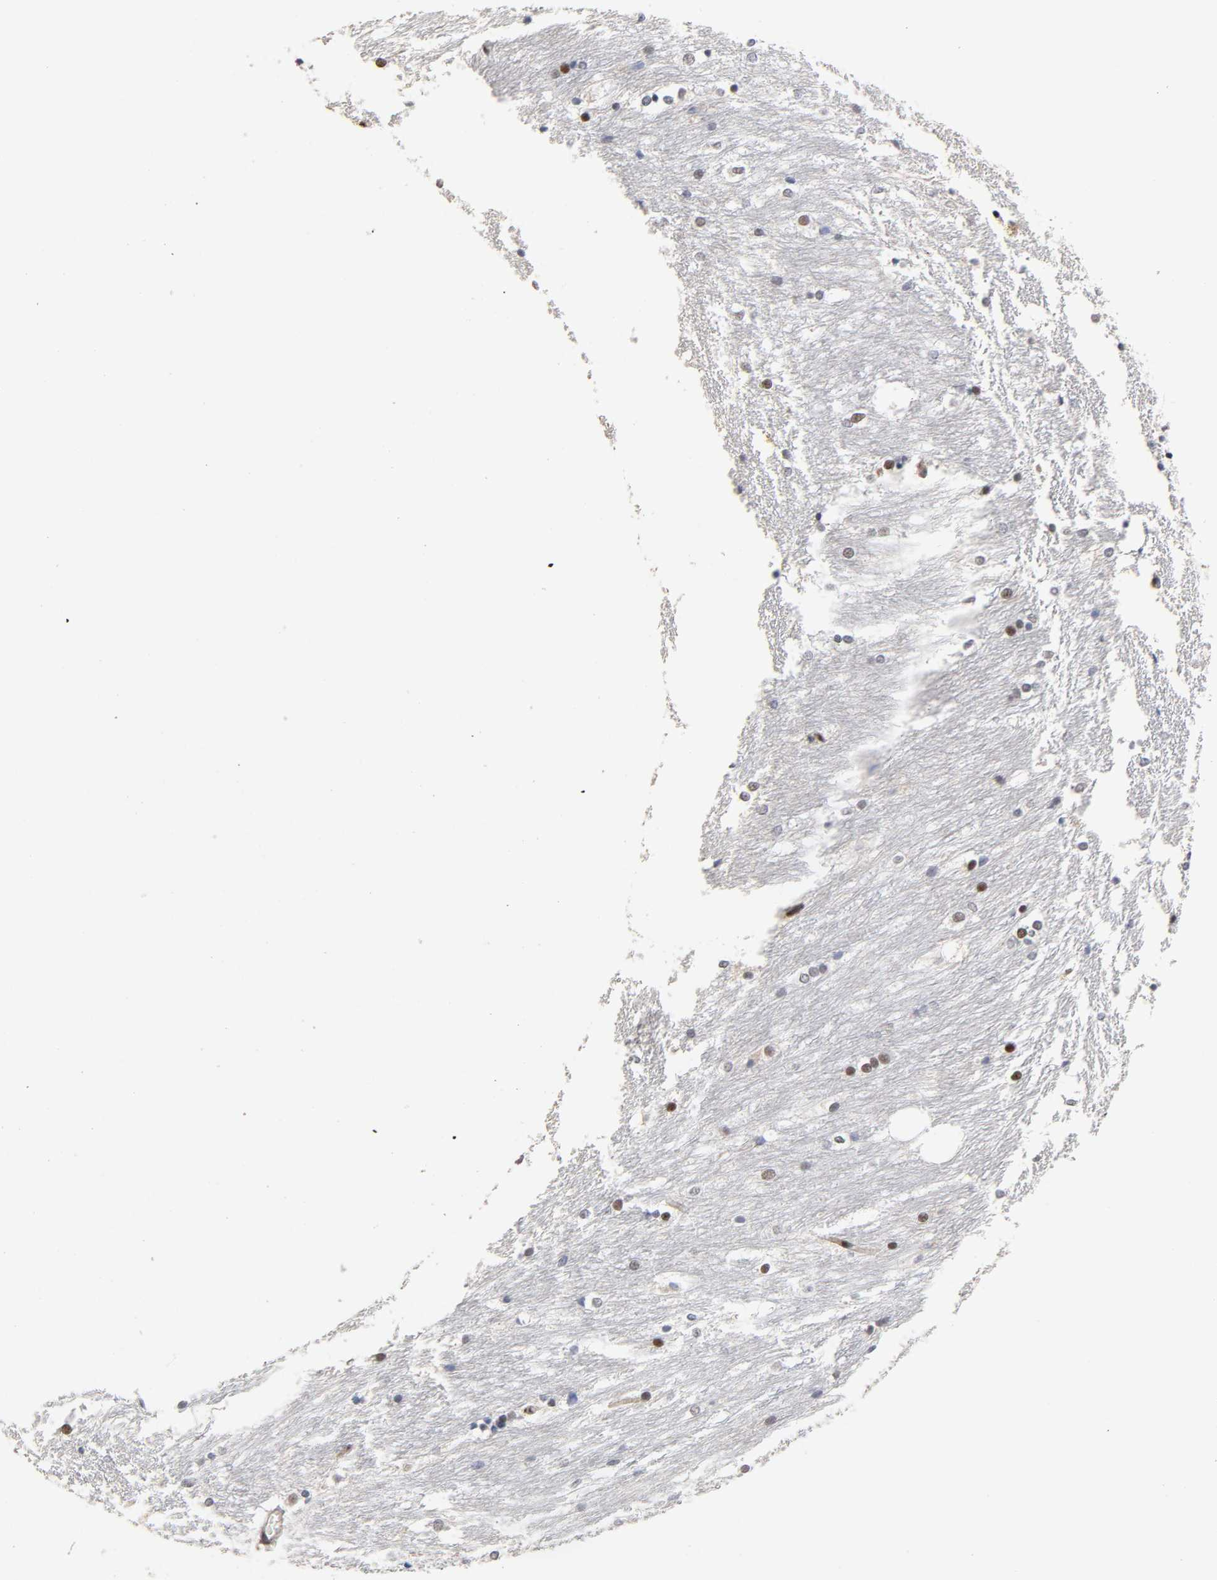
{"staining": {"intensity": "negative", "quantity": "none", "location": "none"}, "tissue": "caudate", "cell_type": "Glial cells", "image_type": "normal", "snomed": [{"axis": "morphology", "description": "Normal tissue, NOS"}, {"axis": "topography", "description": "Lateral ventricle wall"}], "caption": "Glial cells show no significant positivity in benign caudate. (DAB (3,3'-diaminobenzidine) immunohistochemistry (IHC), high magnification).", "gene": "STK38", "patient": {"sex": "female", "age": 19}}